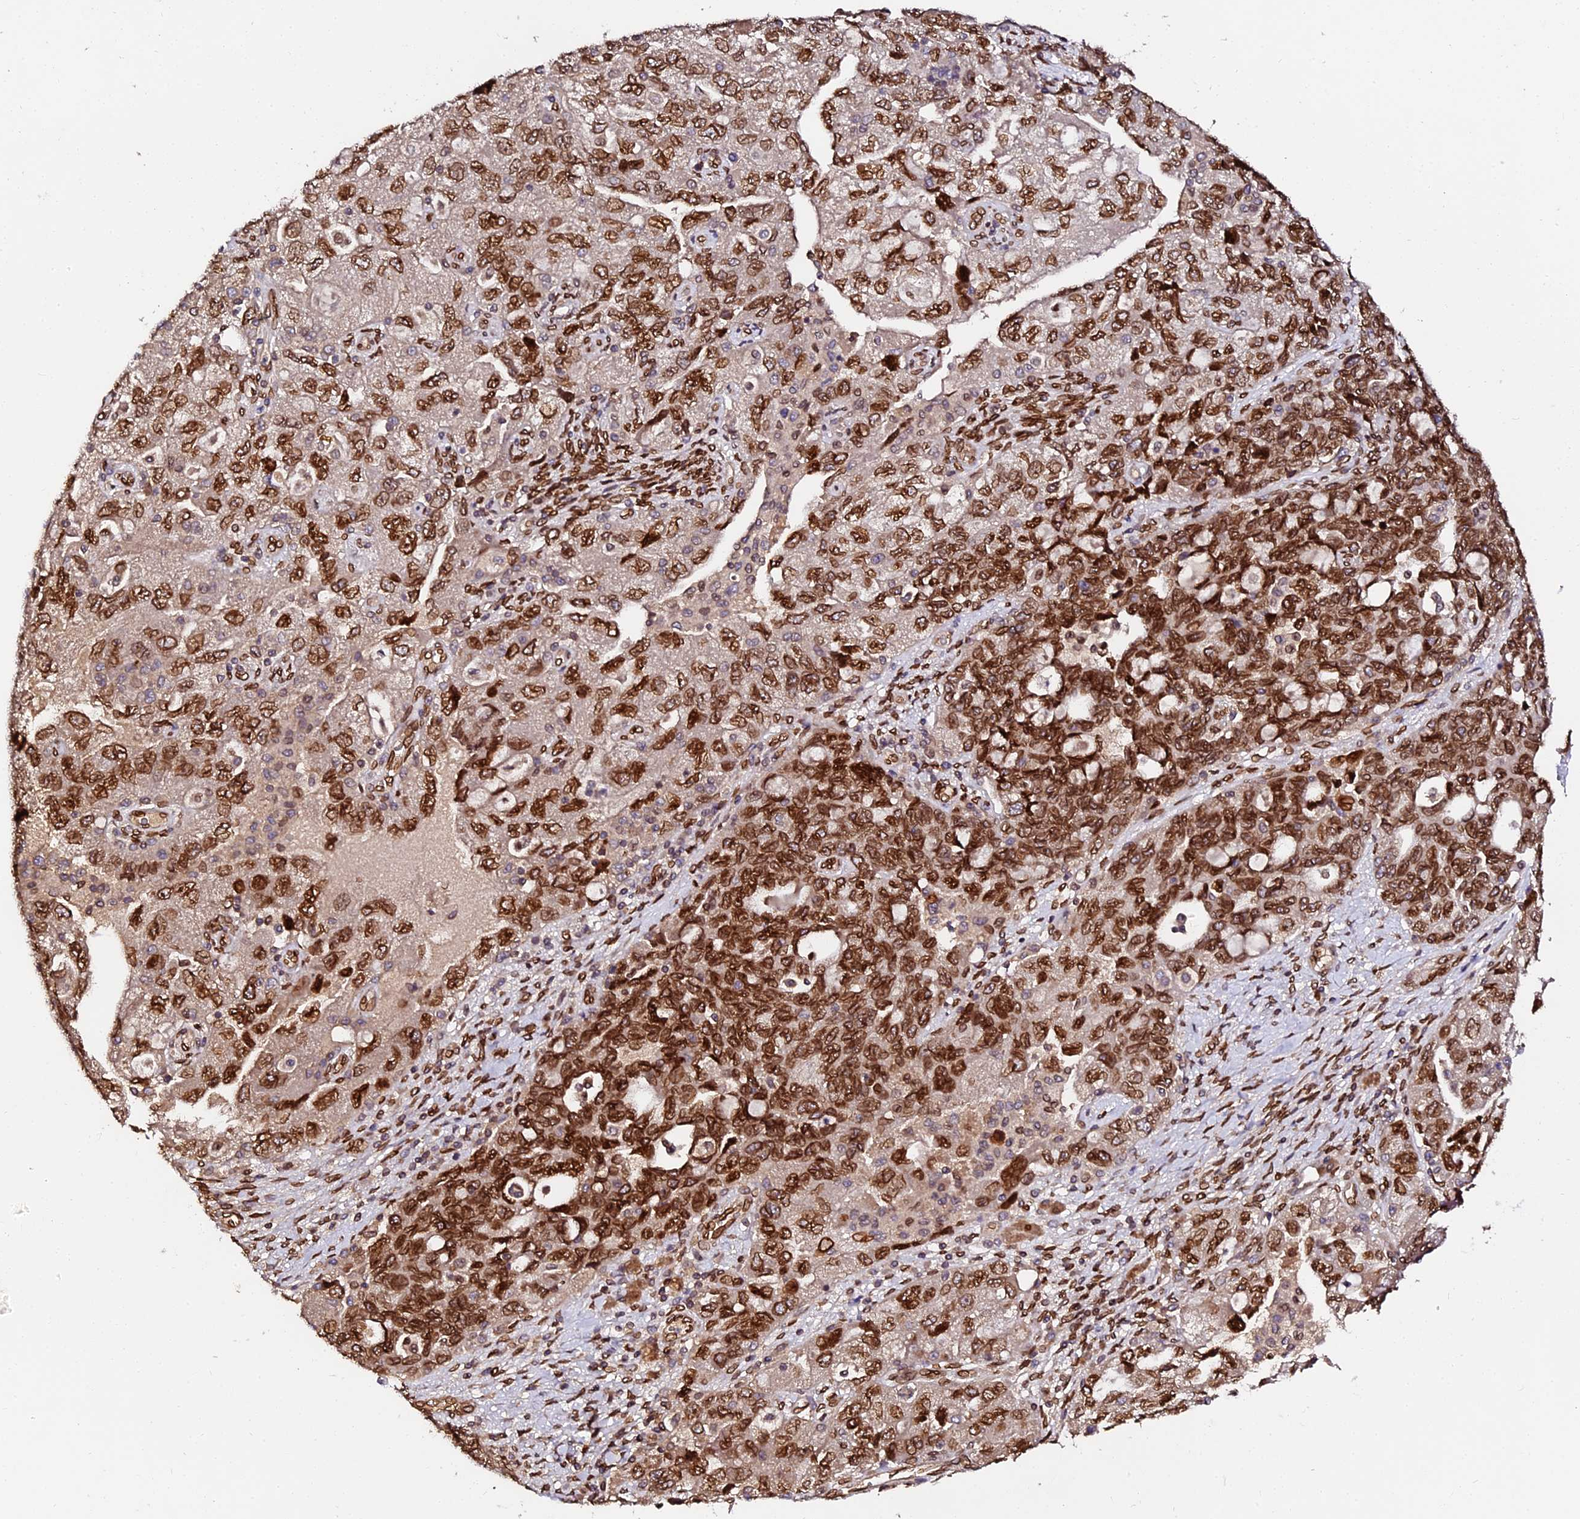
{"staining": {"intensity": "strong", "quantity": ">75%", "location": "cytoplasmic/membranous,nuclear"}, "tissue": "ovarian cancer", "cell_type": "Tumor cells", "image_type": "cancer", "snomed": [{"axis": "morphology", "description": "Carcinoma, endometroid"}, {"axis": "topography", "description": "Ovary"}], "caption": "The histopathology image exhibits staining of endometroid carcinoma (ovarian), revealing strong cytoplasmic/membranous and nuclear protein staining (brown color) within tumor cells.", "gene": "ANAPC5", "patient": {"sex": "female", "age": 51}}